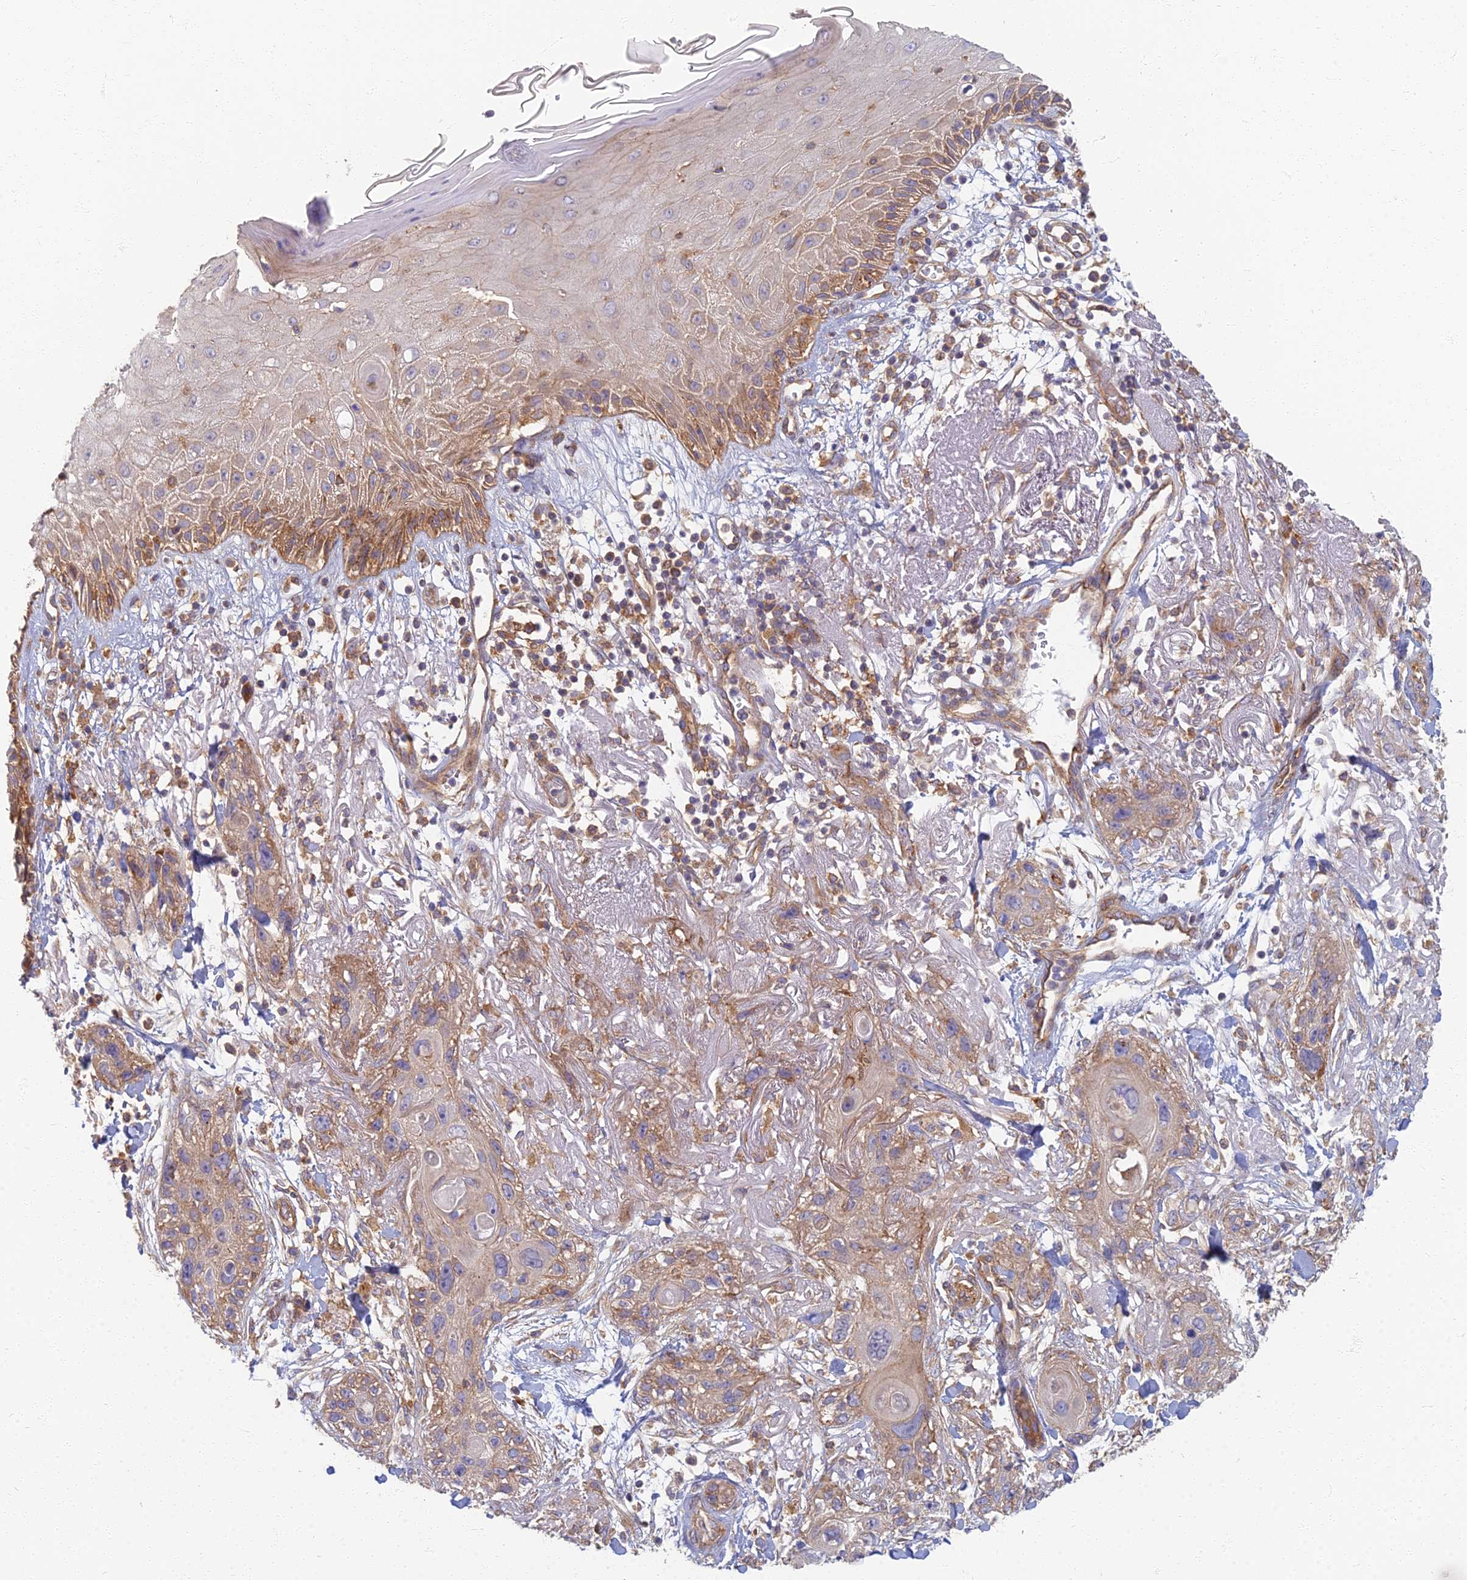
{"staining": {"intensity": "weak", "quantity": "25%-75%", "location": "cytoplasmic/membranous"}, "tissue": "skin cancer", "cell_type": "Tumor cells", "image_type": "cancer", "snomed": [{"axis": "morphology", "description": "Normal tissue, NOS"}, {"axis": "morphology", "description": "Squamous cell carcinoma, NOS"}, {"axis": "topography", "description": "Skin"}], "caption": "Immunohistochemistry (IHC) (DAB) staining of human squamous cell carcinoma (skin) reveals weak cytoplasmic/membranous protein expression in about 25%-75% of tumor cells. (Brightfield microscopy of DAB IHC at high magnification).", "gene": "RBSN", "patient": {"sex": "male", "age": 72}}